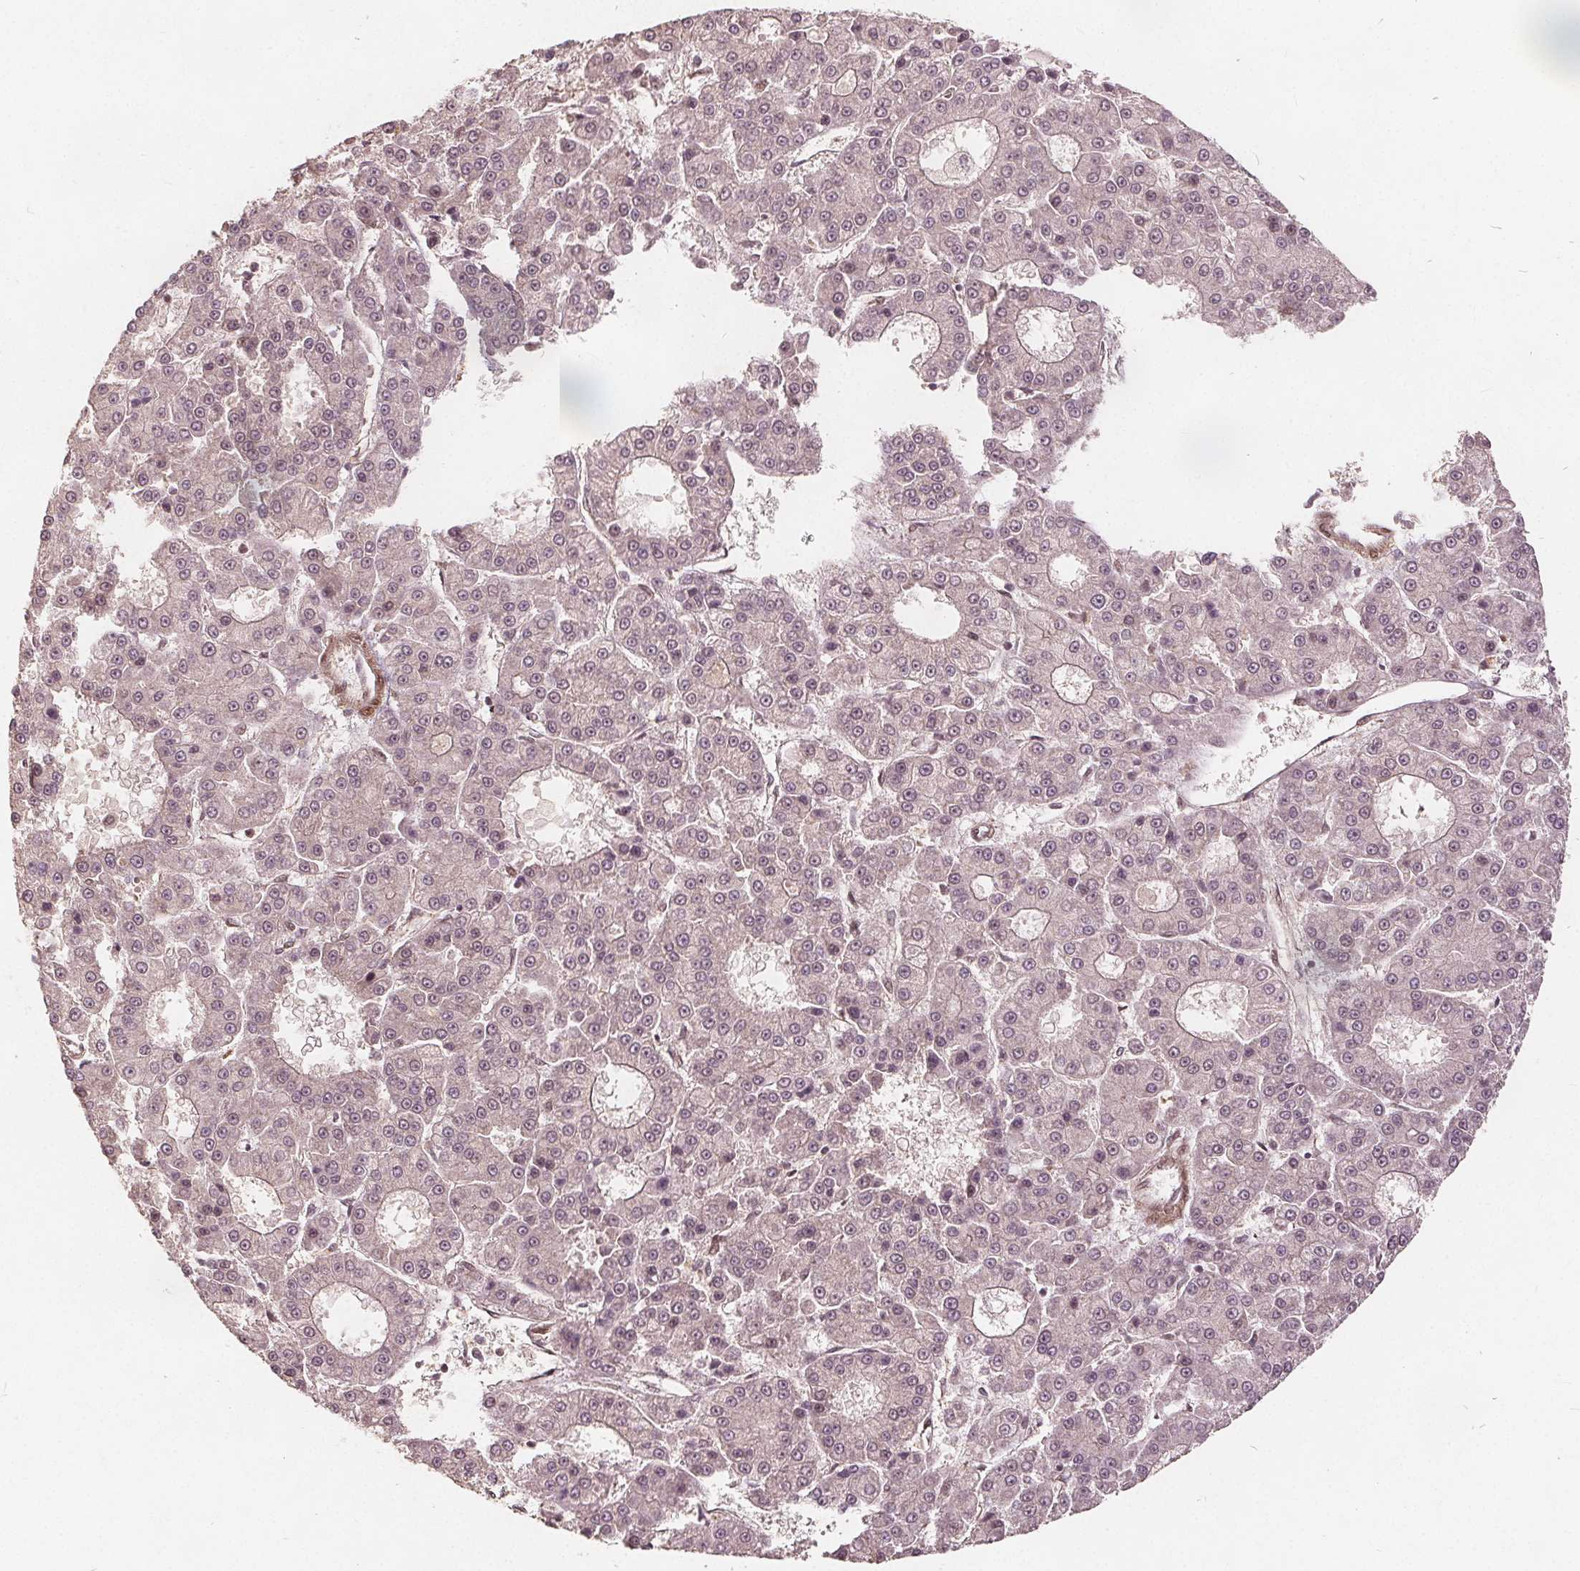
{"staining": {"intensity": "negative", "quantity": "none", "location": "none"}, "tissue": "liver cancer", "cell_type": "Tumor cells", "image_type": "cancer", "snomed": [{"axis": "morphology", "description": "Carcinoma, Hepatocellular, NOS"}, {"axis": "topography", "description": "Liver"}], "caption": "The micrograph exhibits no significant staining in tumor cells of hepatocellular carcinoma (liver). The staining was performed using DAB to visualize the protein expression in brown, while the nuclei were stained in blue with hematoxylin (Magnification: 20x).", "gene": "PPP1CB", "patient": {"sex": "male", "age": 70}}